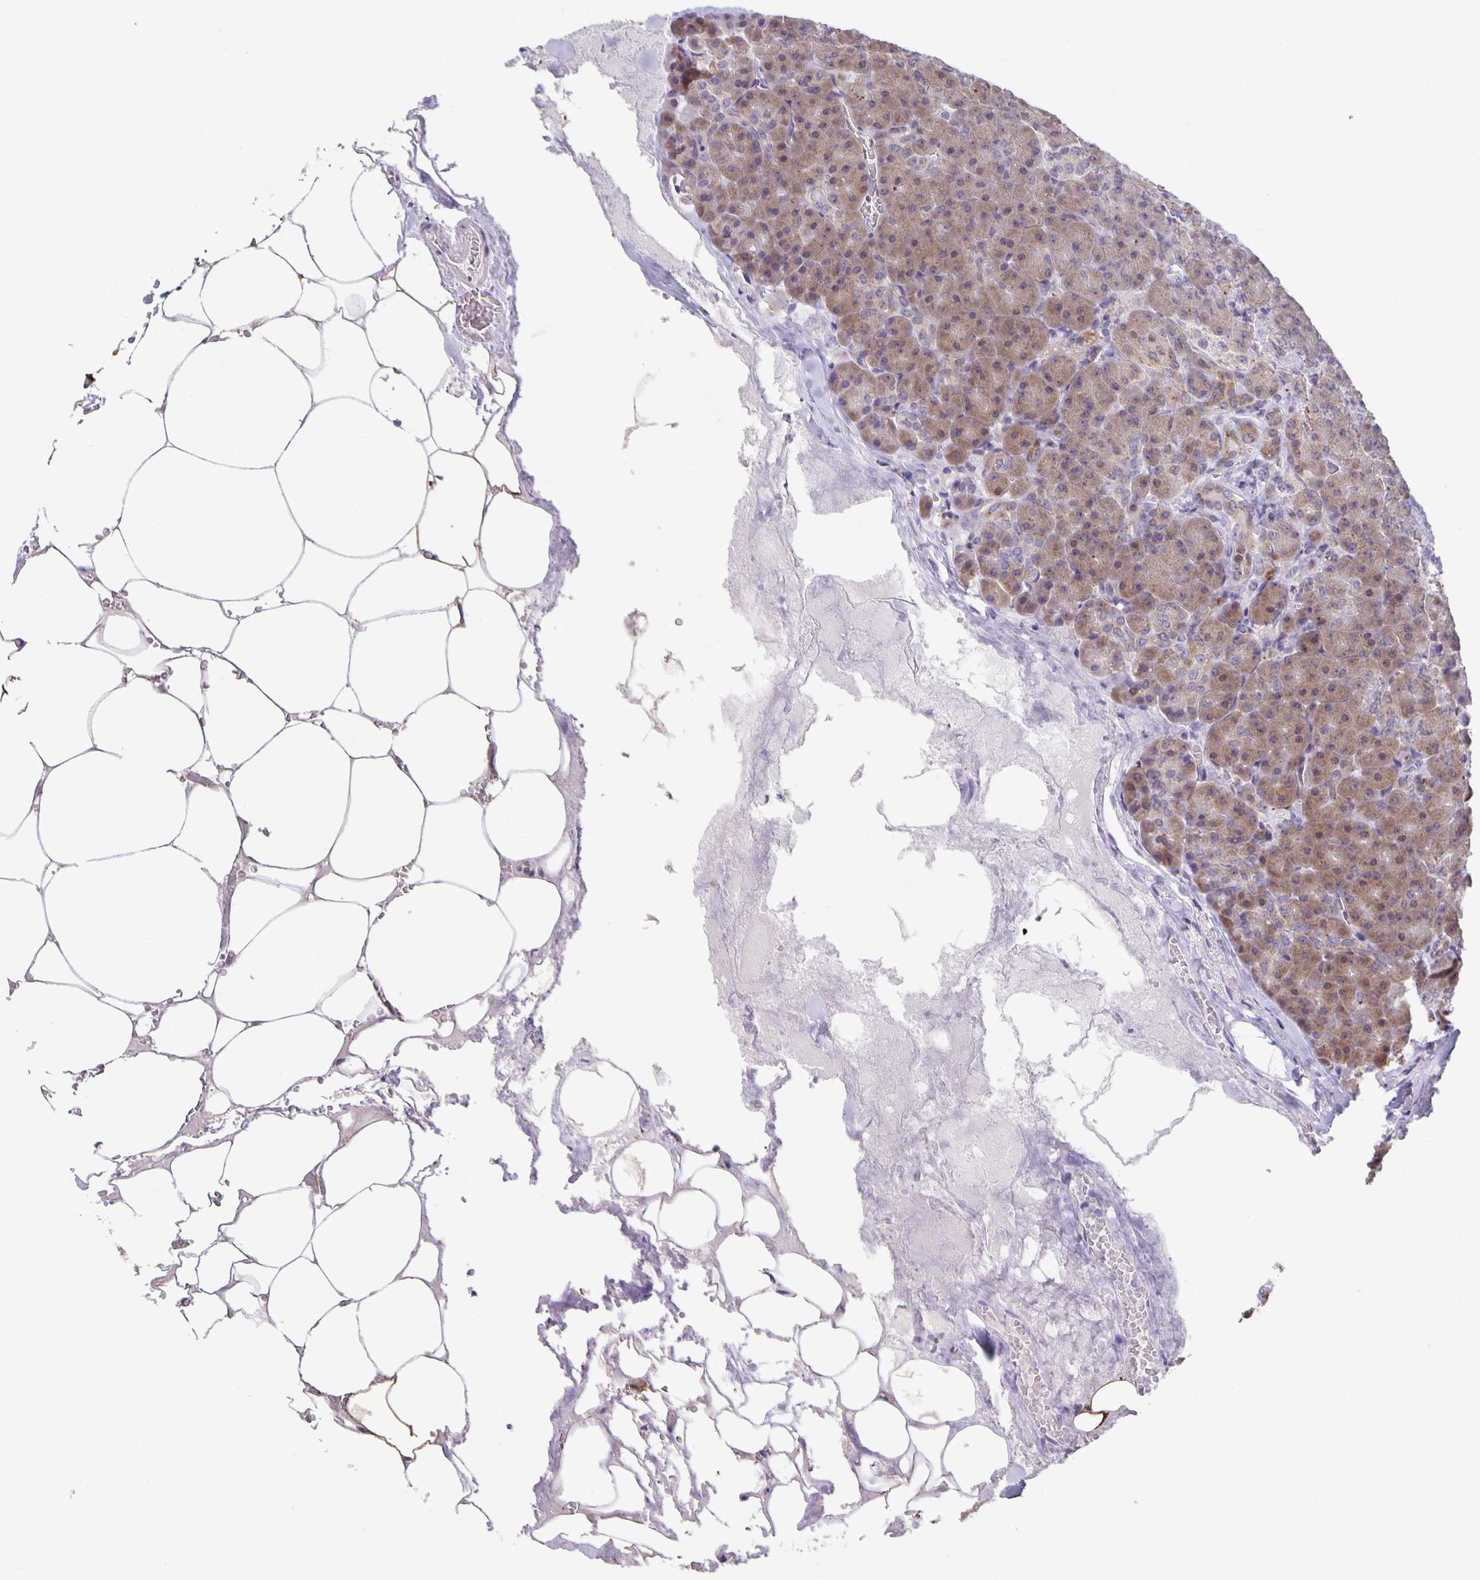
{"staining": {"intensity": "moderate", "quantity": ">75%", "location": "cytoplasmic/membranous,nuclear"}, "tissue": "pancreas", "cell_type": "Exocrine glandular cells", "image_type": "normal", "snomed": [{"axis": "morphology", "description": "Normal tissue, NOS"}, {"axis": "topography", "description": "Pancreas"}], "caption": "A brown stain highlights moderate cytoplasmic/membranous,nuclear staining of a protein in exocrine glandular cells of benign human pancreas.", "gene": "MAPK12", "patient": {"sex": "female", "age": 74}}